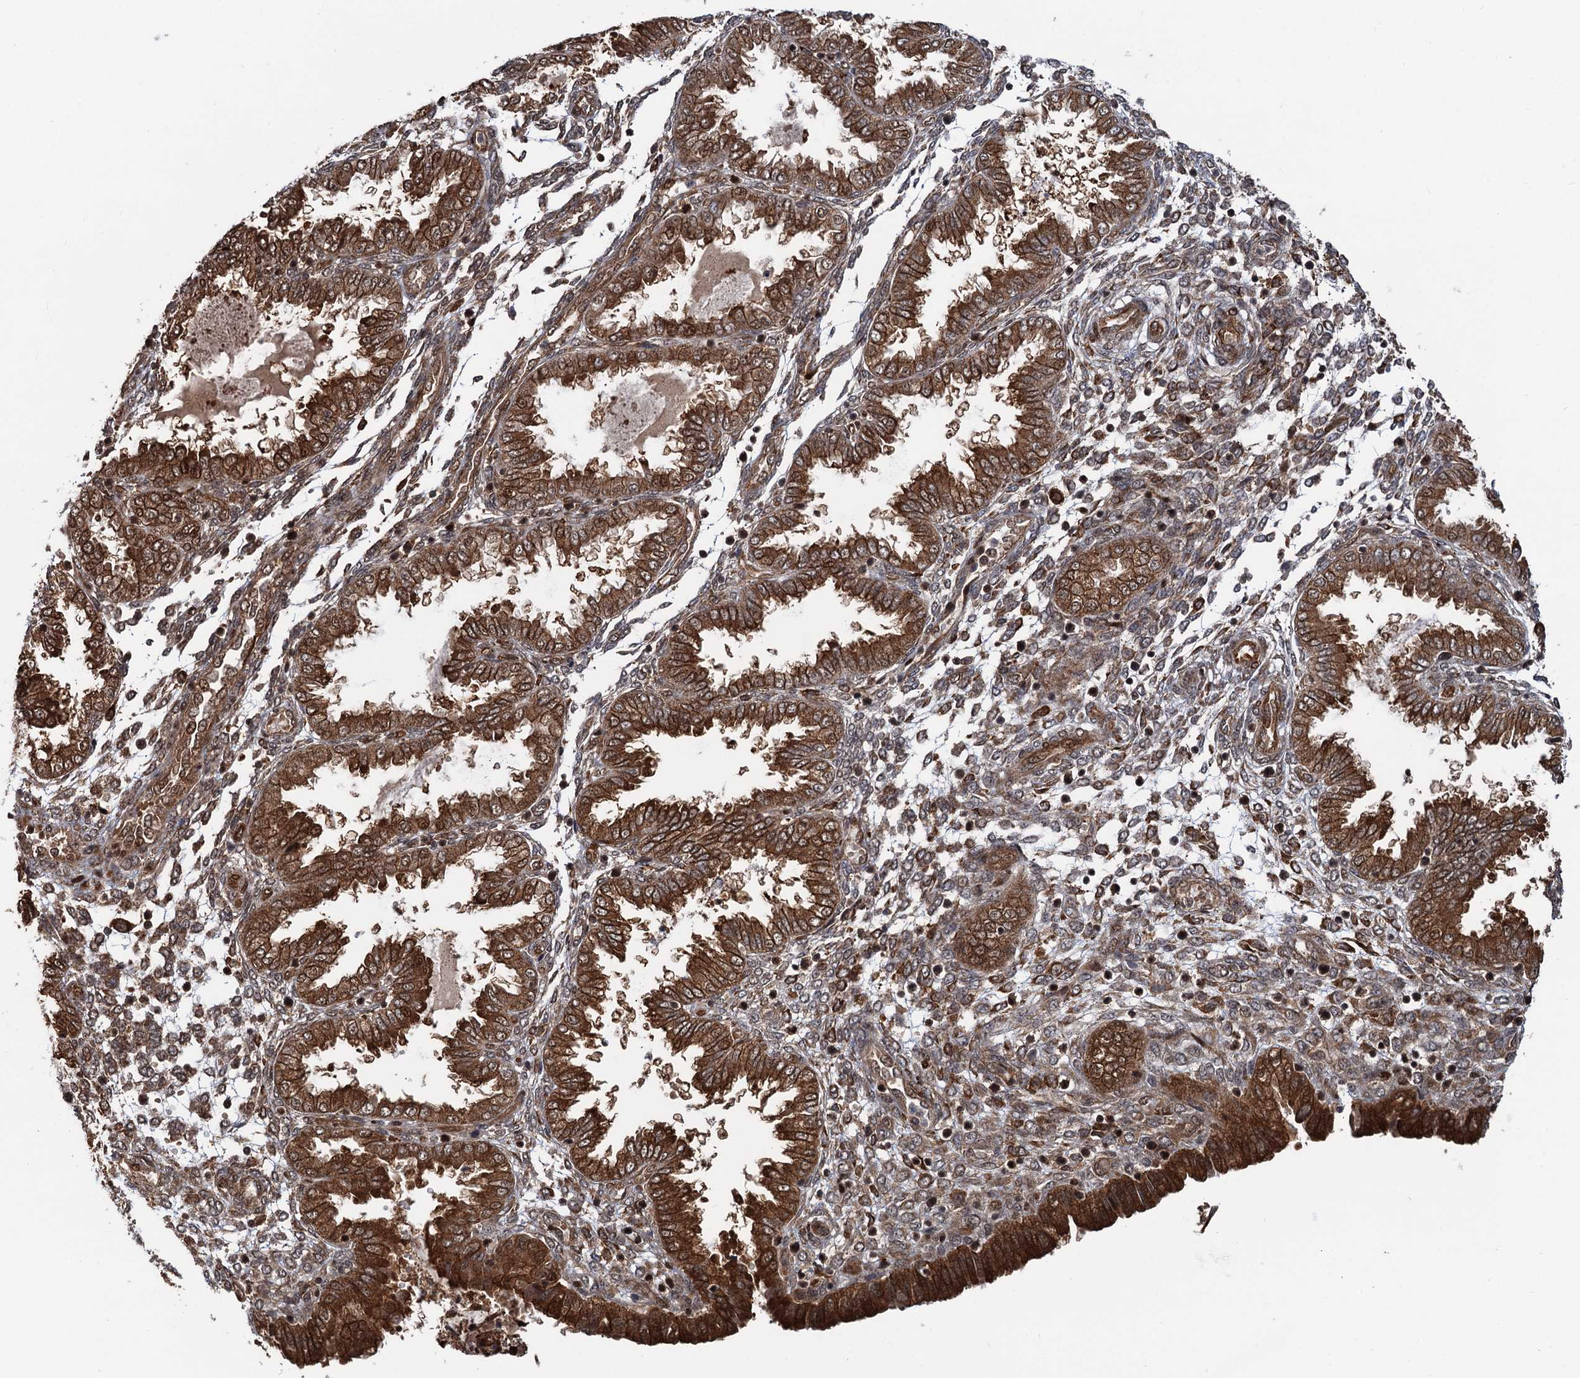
{"staining": {"intensity": "moderate", "quantity": ">75%", "location": "cytoplasmic/membranous,nuclear"}, "tissue": "endometrium", "cell_type": "Cells in endometrial stroma", "image_type": "normal", "snomed": [{"axis": "morphology", "description": "Normal tissue, NOS"}, {"axis": "topography", "description": "Endometrium"}], "caption": "Normal endometrium was stained to show a protein in brown. There is medium levels of moderate cytoplasmic/membranous,nuclear expression in approximately >75% of cells in endometrial stroma. Using DAB (brown) and hematoxylin (blue) stains, captured at high magnification using brightfield microscopy.", "gene": "SNRNP25", "patient": {"sex": "female", "age": 33}}